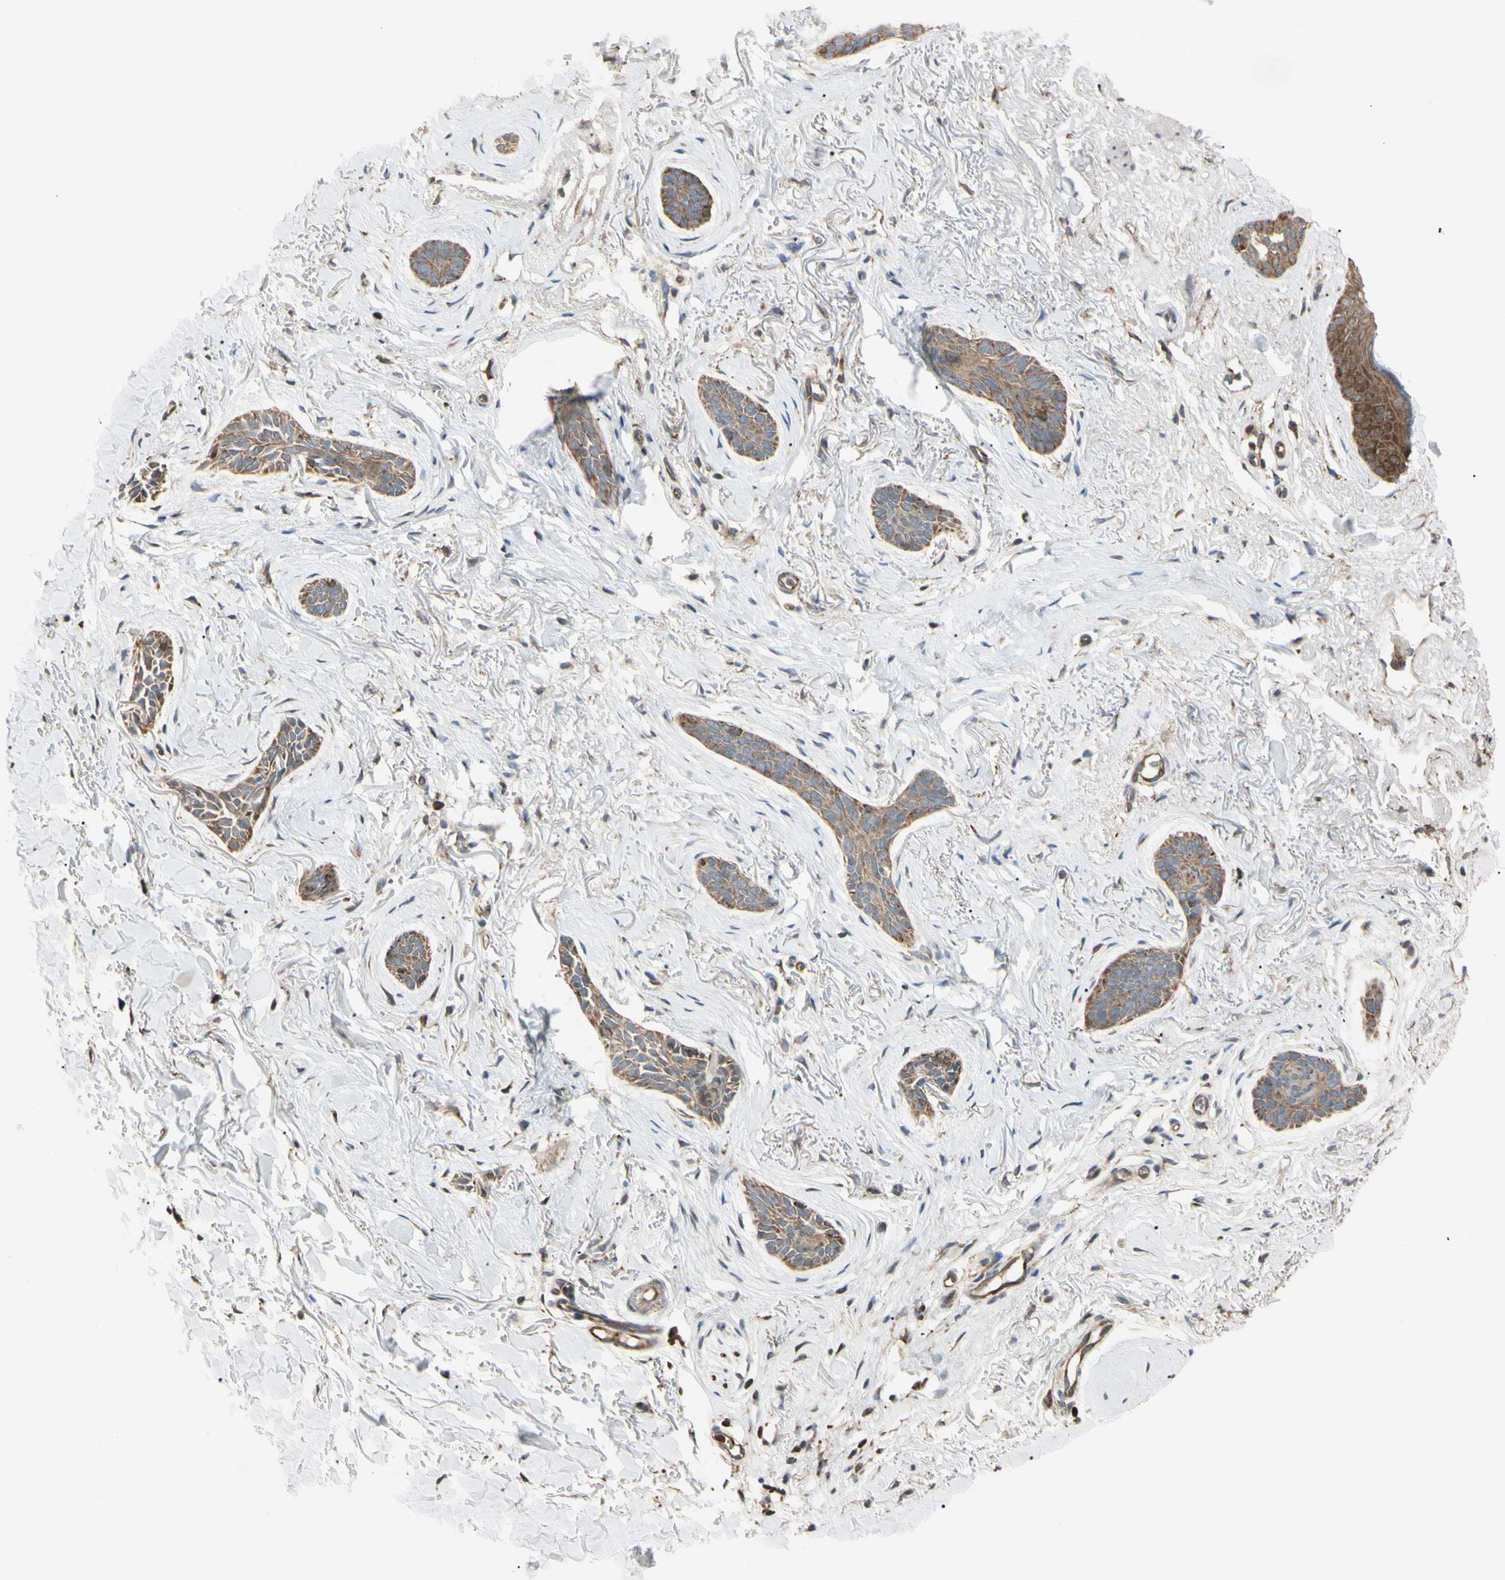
{"staining": {"intensity": "moderate", "quantity": ">75%", "location": "cytoplasmic/membranous"}, "tissue": "skin cancer", "cell_type": "Tumor cells", "image_type": "cancer", "snomed": [{"axis": "morphology", "description": "Basal cell carcinoma"}, {"axis": "topography", "description": "Skin"}], "caption": "Skin cancer (basal cell carcinoma) tissue reveals moderate cytoplasmic/membranous positivity in approximately >75% of tumor cells, visualized by immunohistochemistry.", "gene": "EIF5A", "patient": {"sex": "female", "age": 84}}